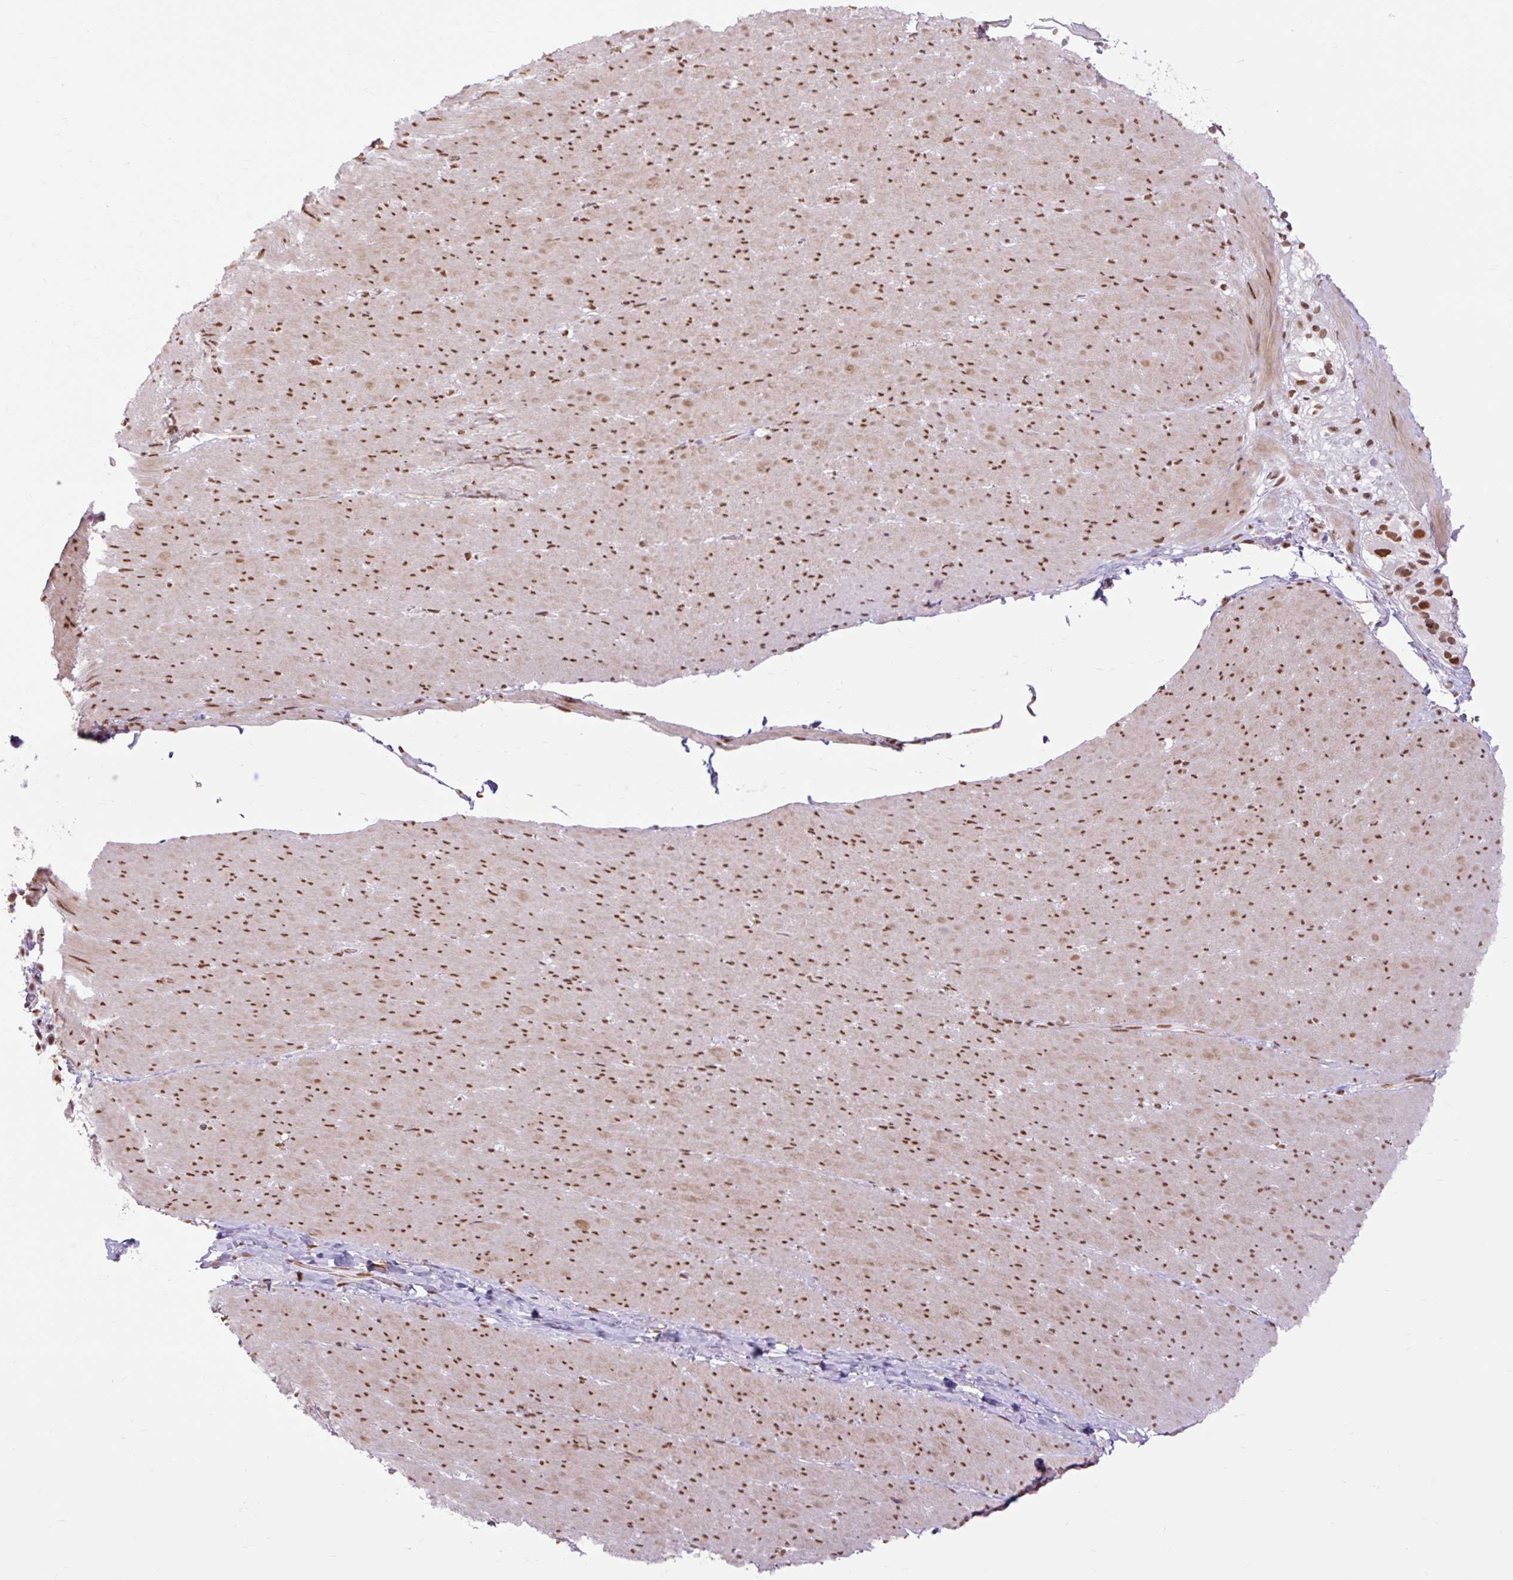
{"staining": {"intensity": "strong", "quantity": "25%-75%", "location": "nuclear"}, "tissue": "smooth muscle", "cell_type": "Smooth muscle cells", "image_type": "normal", "snomed": [{"axis": "morphology", "description": "Normal tissue, NOS"}, {"axis": "topography", "description": "Smooth muscle"}, {"axis": "topography", "description": "Rectum"}], "caption": "Human smooth muscle stained for a protein (brown) demonstrates strong nuclear positive staining in approximately 25%-75% of smooth muscle cells.", "gene": "ENSG00000261832", "patient": {"sex": "male", "age": 53}}